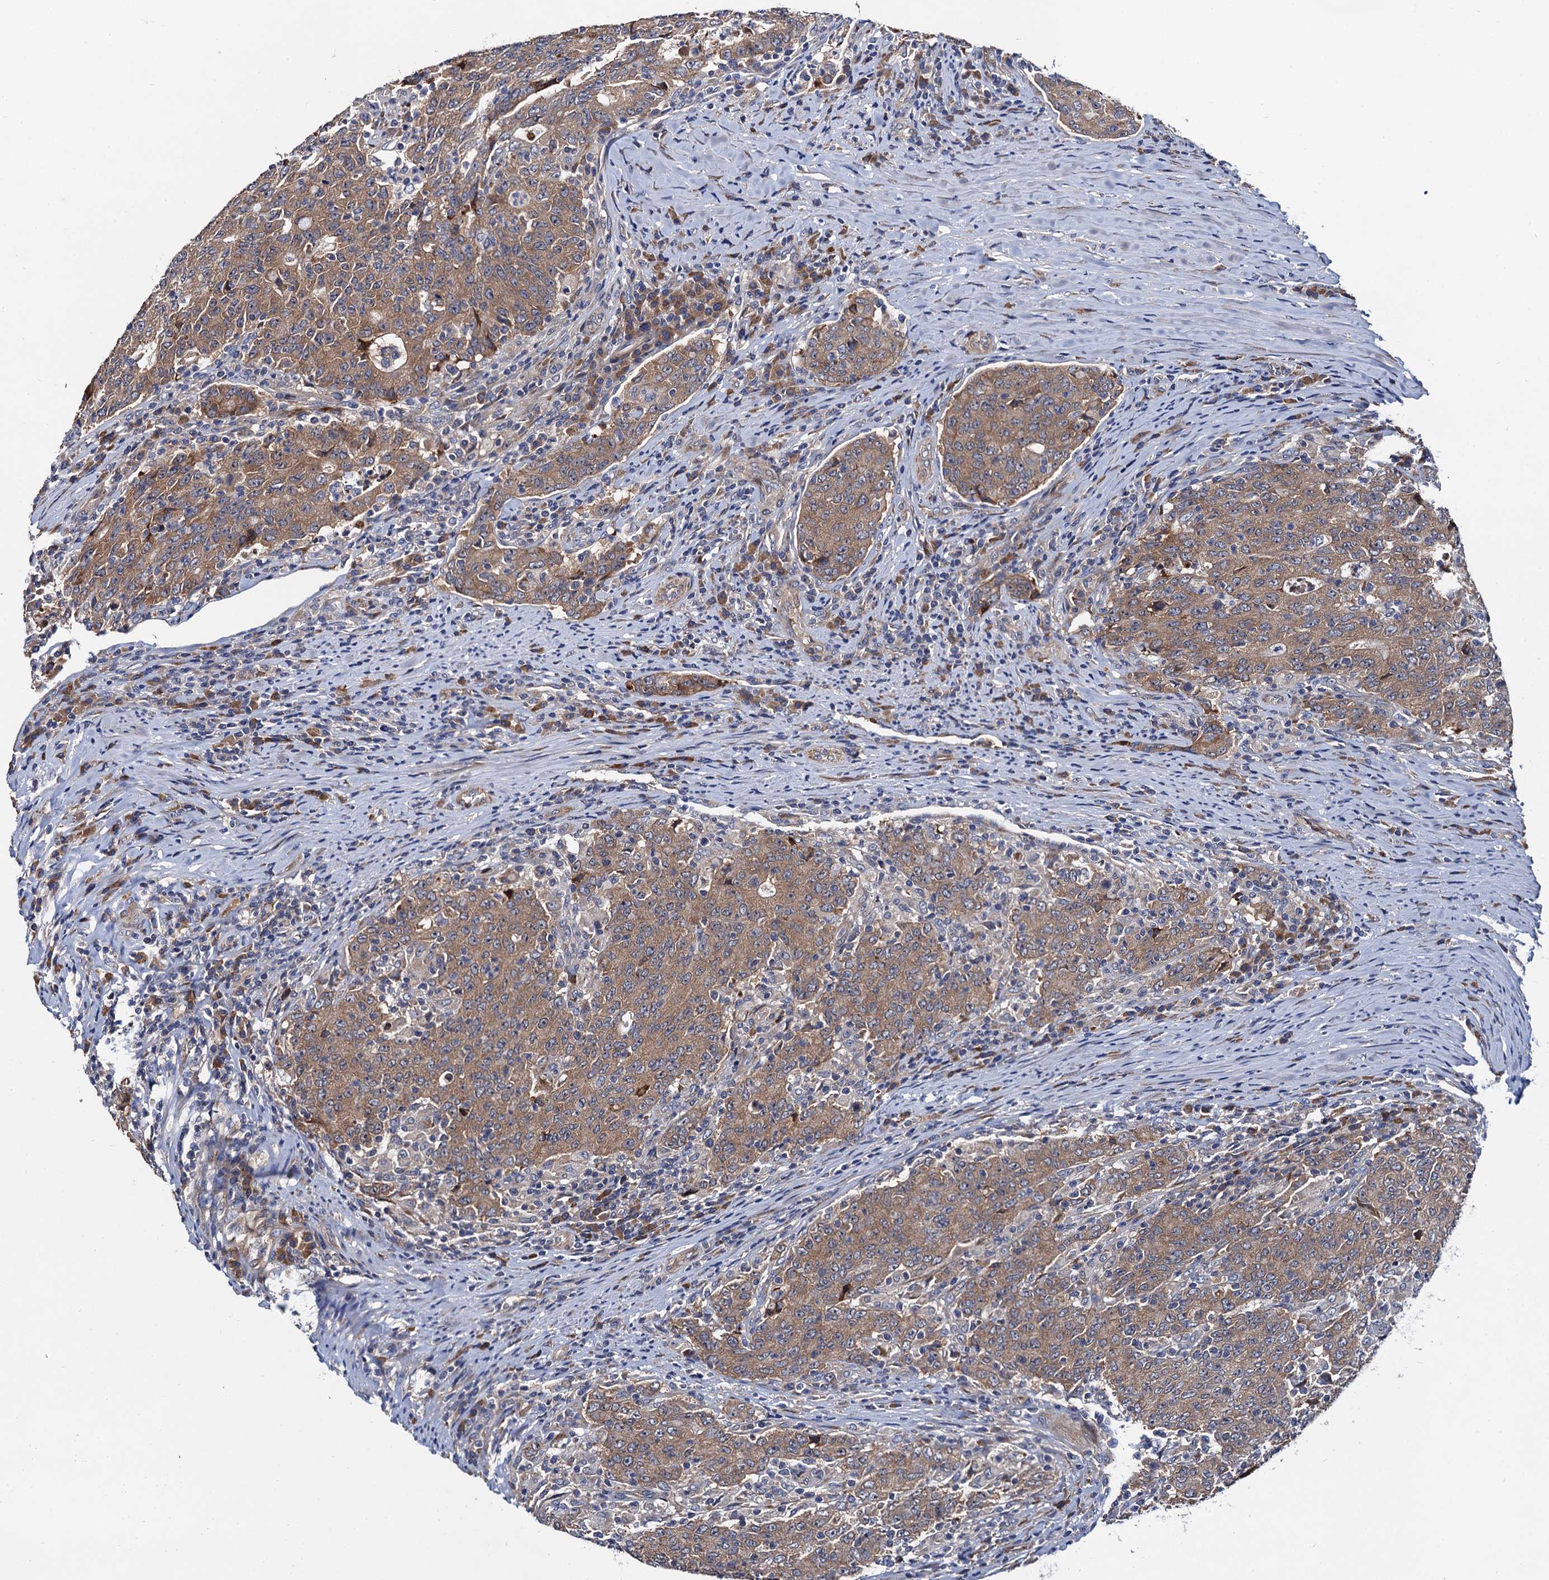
{"staining": {"intensity": "weak", "quantity": ">75%", "location": "cytoplasmic/membranous"}, "tissue": "colorectal cancer", "cell_type": "Tumor cells", "image_type": "cancer", "snomed": [{"axis": "morphology", "description": "Adenocarcinoma, NOS"}, {"axis": "topography", "description": "Colon"}], "caption": "Weak cytoplasmic/membranous expression is identified in approximately >75% of tumor cells in colorectal cancer. Using DAB (brown) and hematoxylin (blue) stains, captured at high magnification using brightfield microscopy.", "gene": "TRMT112", "patient": {"sex": "female", "age": 75}}